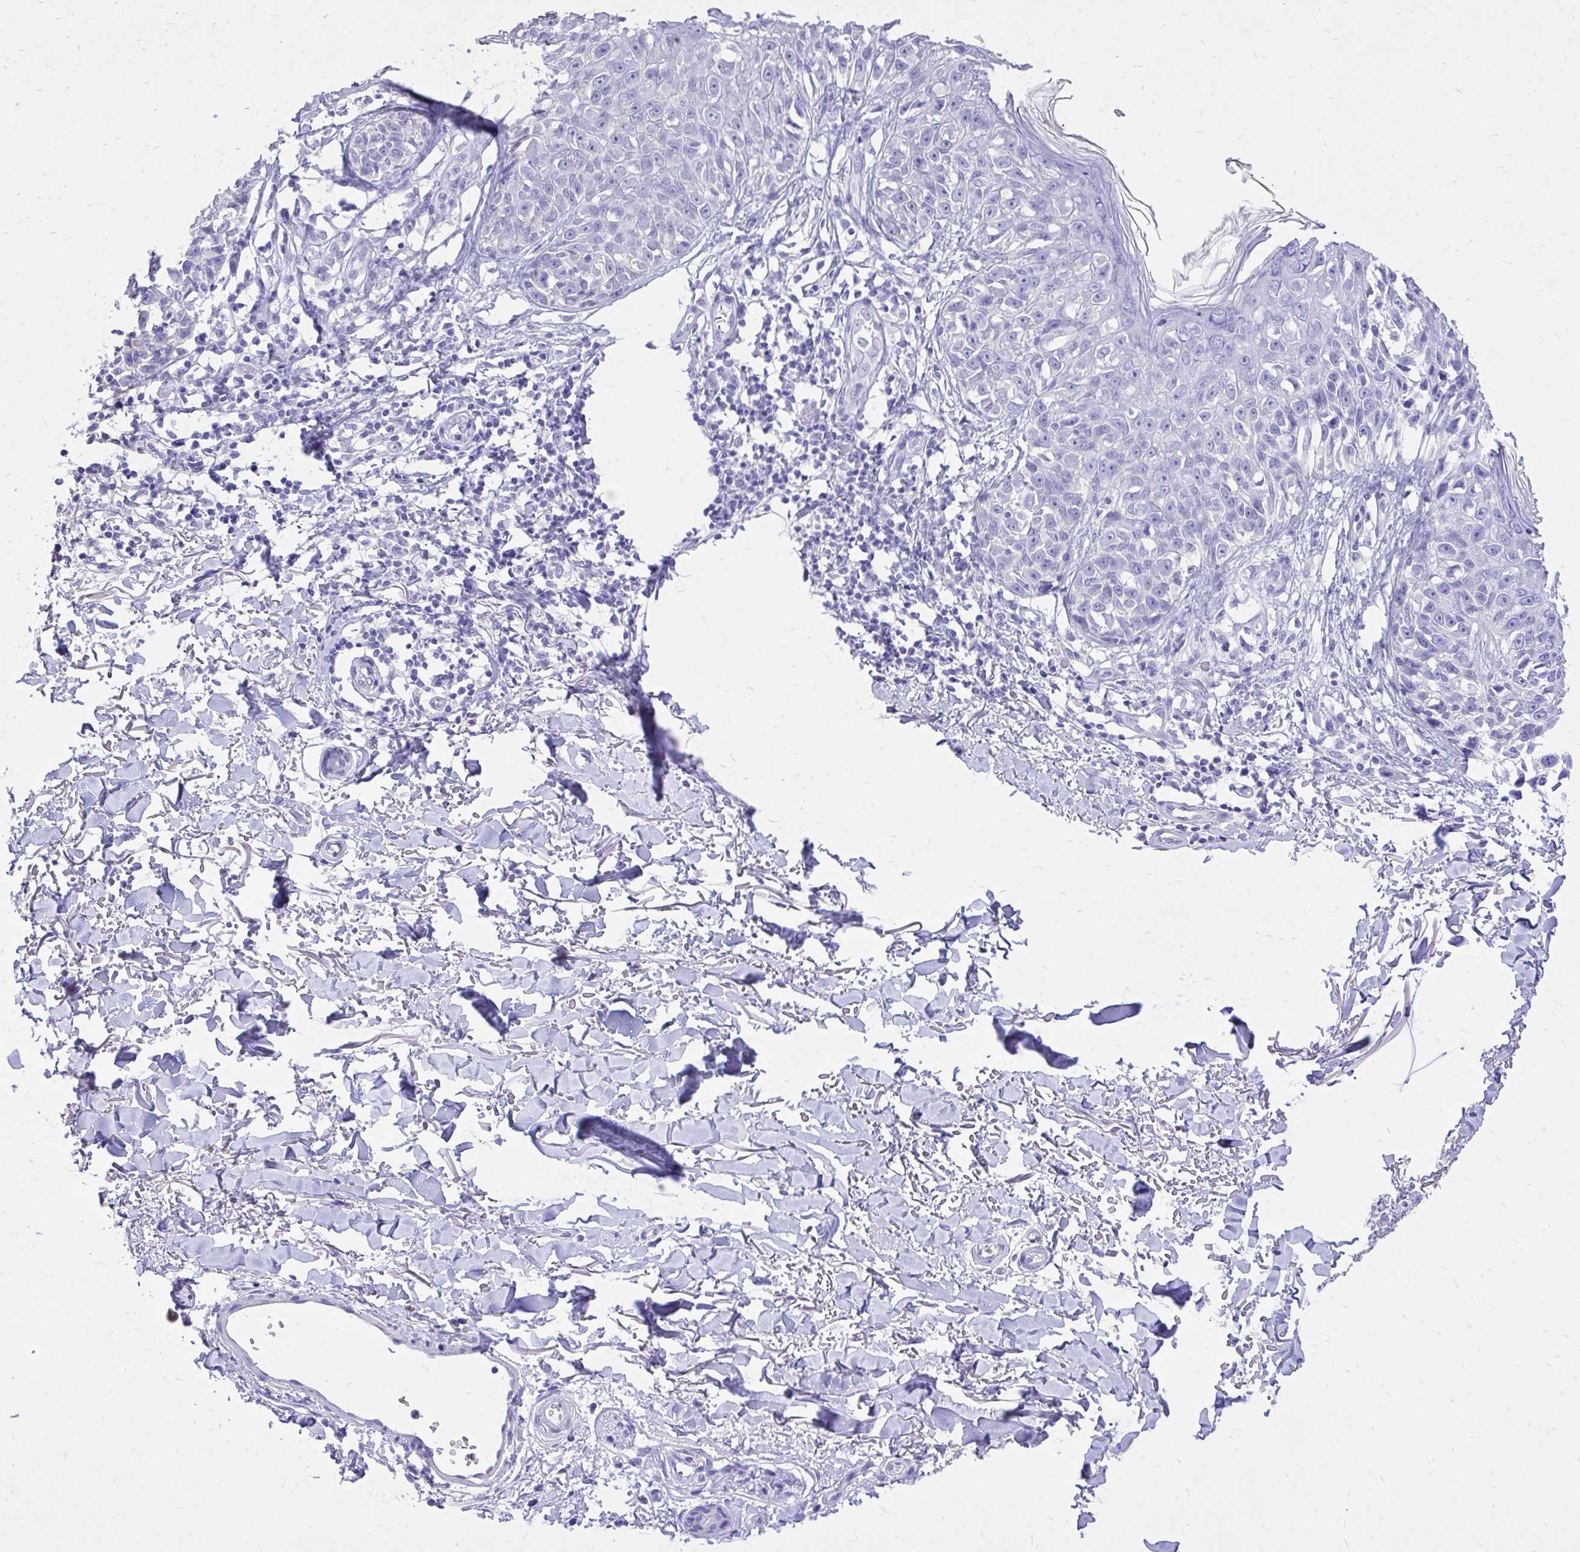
{"staining": {"intensity": "negative", "quantity": "none", "location": "none"}, "tissue": "melanoma", "cell_type": "Tumor cells", "image_type": "cancer", "snomed": [{"axis": "morphology", "description": "Malignant melanoma, NOS"}, {"axis": "topography", "description": "Skin"}], "caption": "Tumor cells show no significant protein staining in melanoma. (Stains: DAB immunohistochemistry (IHC) with hematoxylin counter stain, Microscopy: brightfield microscopy at high magnification).", "gene": "MON1A", "patient": {"sex": "male", "age": 73}}